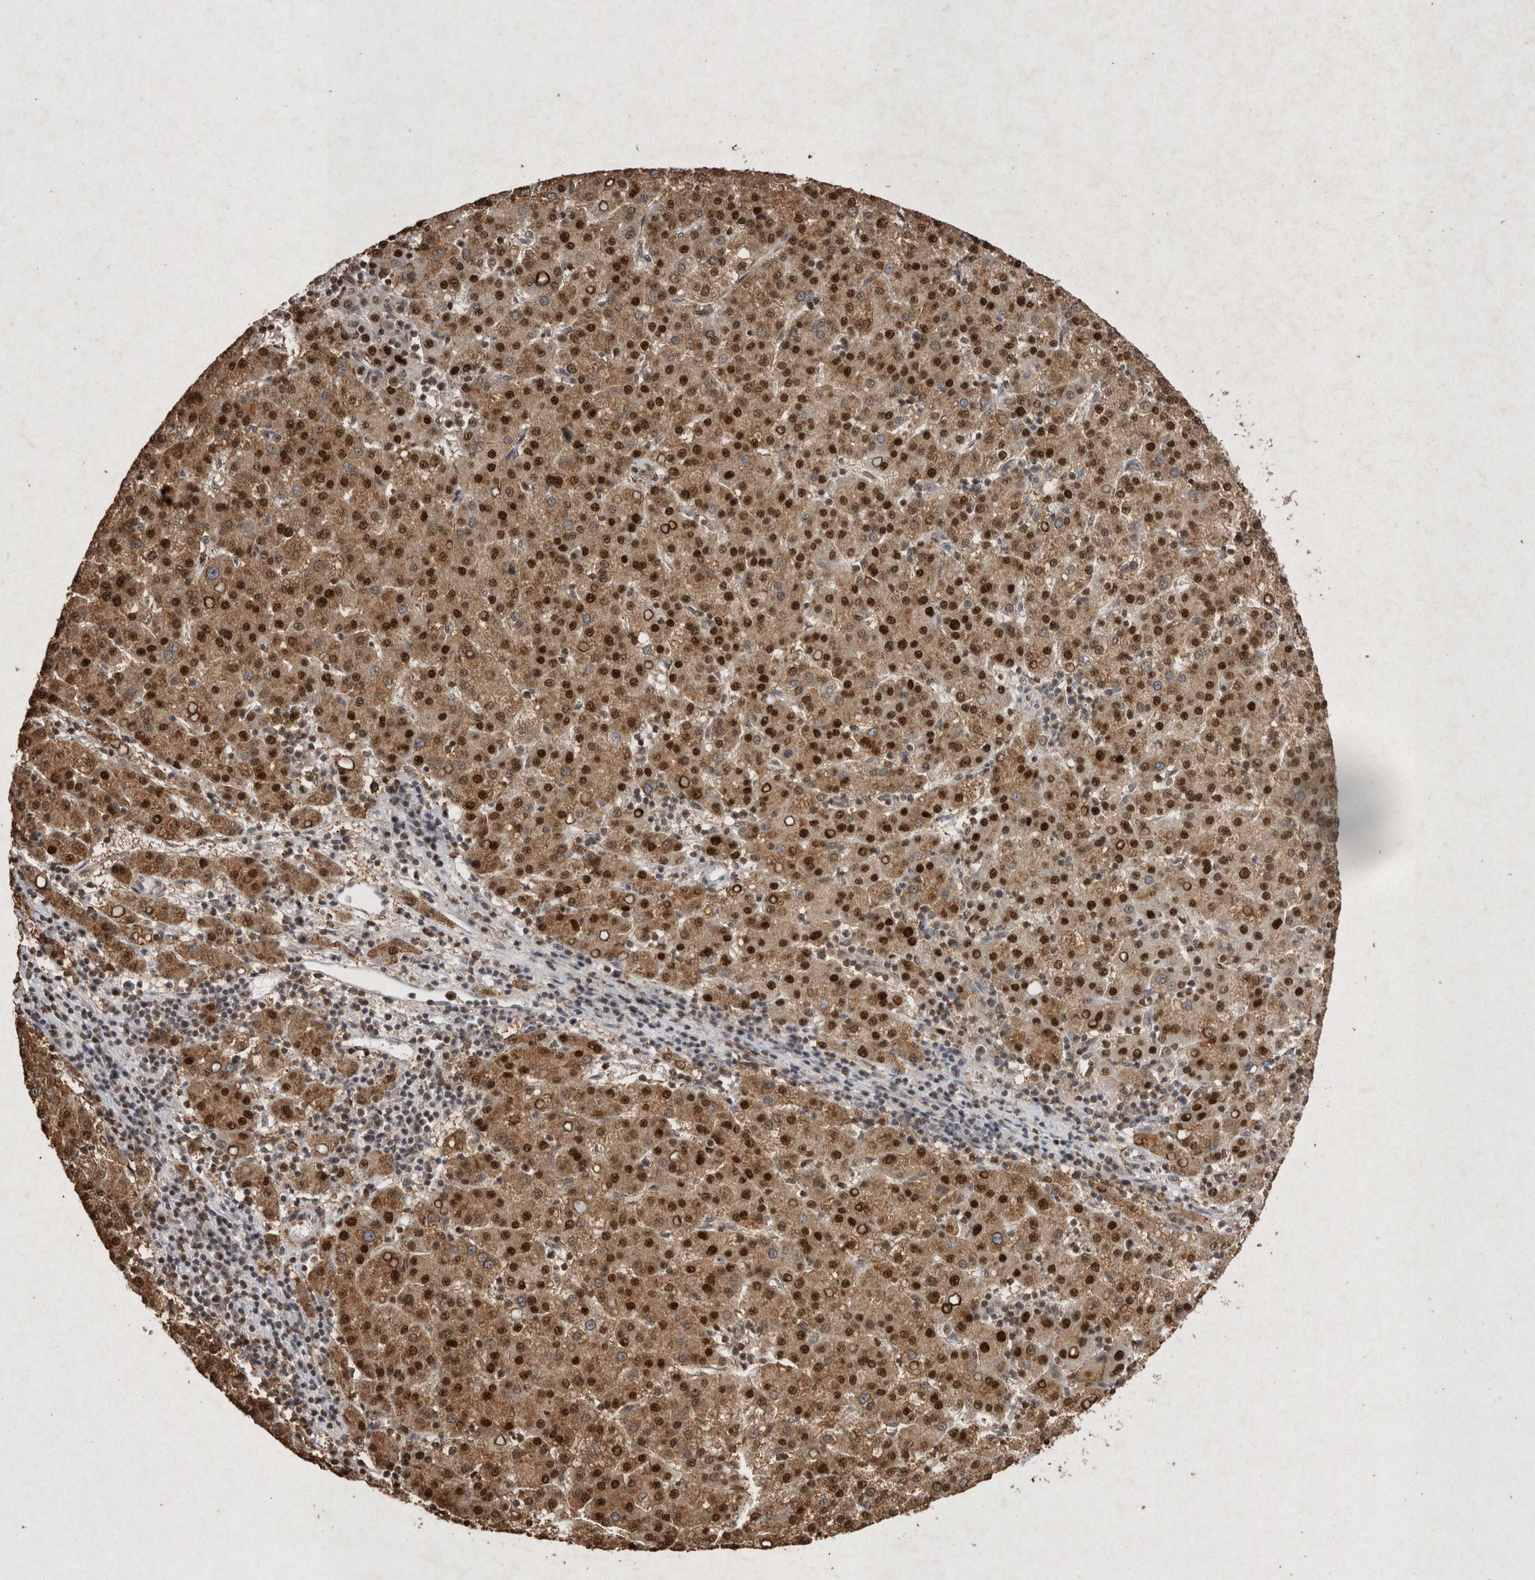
{"staining": {"intensity": "strong", "quantity": ">75%", "location": "cytoplasmic/membranous,nuclear"}, "tissue": "liver cancer", "cell_type": "Tumor cells", "image_type": "cancer", "snomed": [{"axis": "morphology", "description": "Carcinoma, Hepatocellular, NOS"}, {"axis": "topography", "description": "Liver"}], "caption": "Protein staining exhibits strong cytoplasmic/membranous and nuclear positivity in about >75% of tumor cells in liver hepatocellular carcinoma. The protein of interest is stained brown, and the nuclei are stained in blue (DAB (3,3'-diaminobenzidine) IHC with brightfield microscopy, high magnification).", "gene": "STK11", "patient": {"sex": "female", "age": 58}}